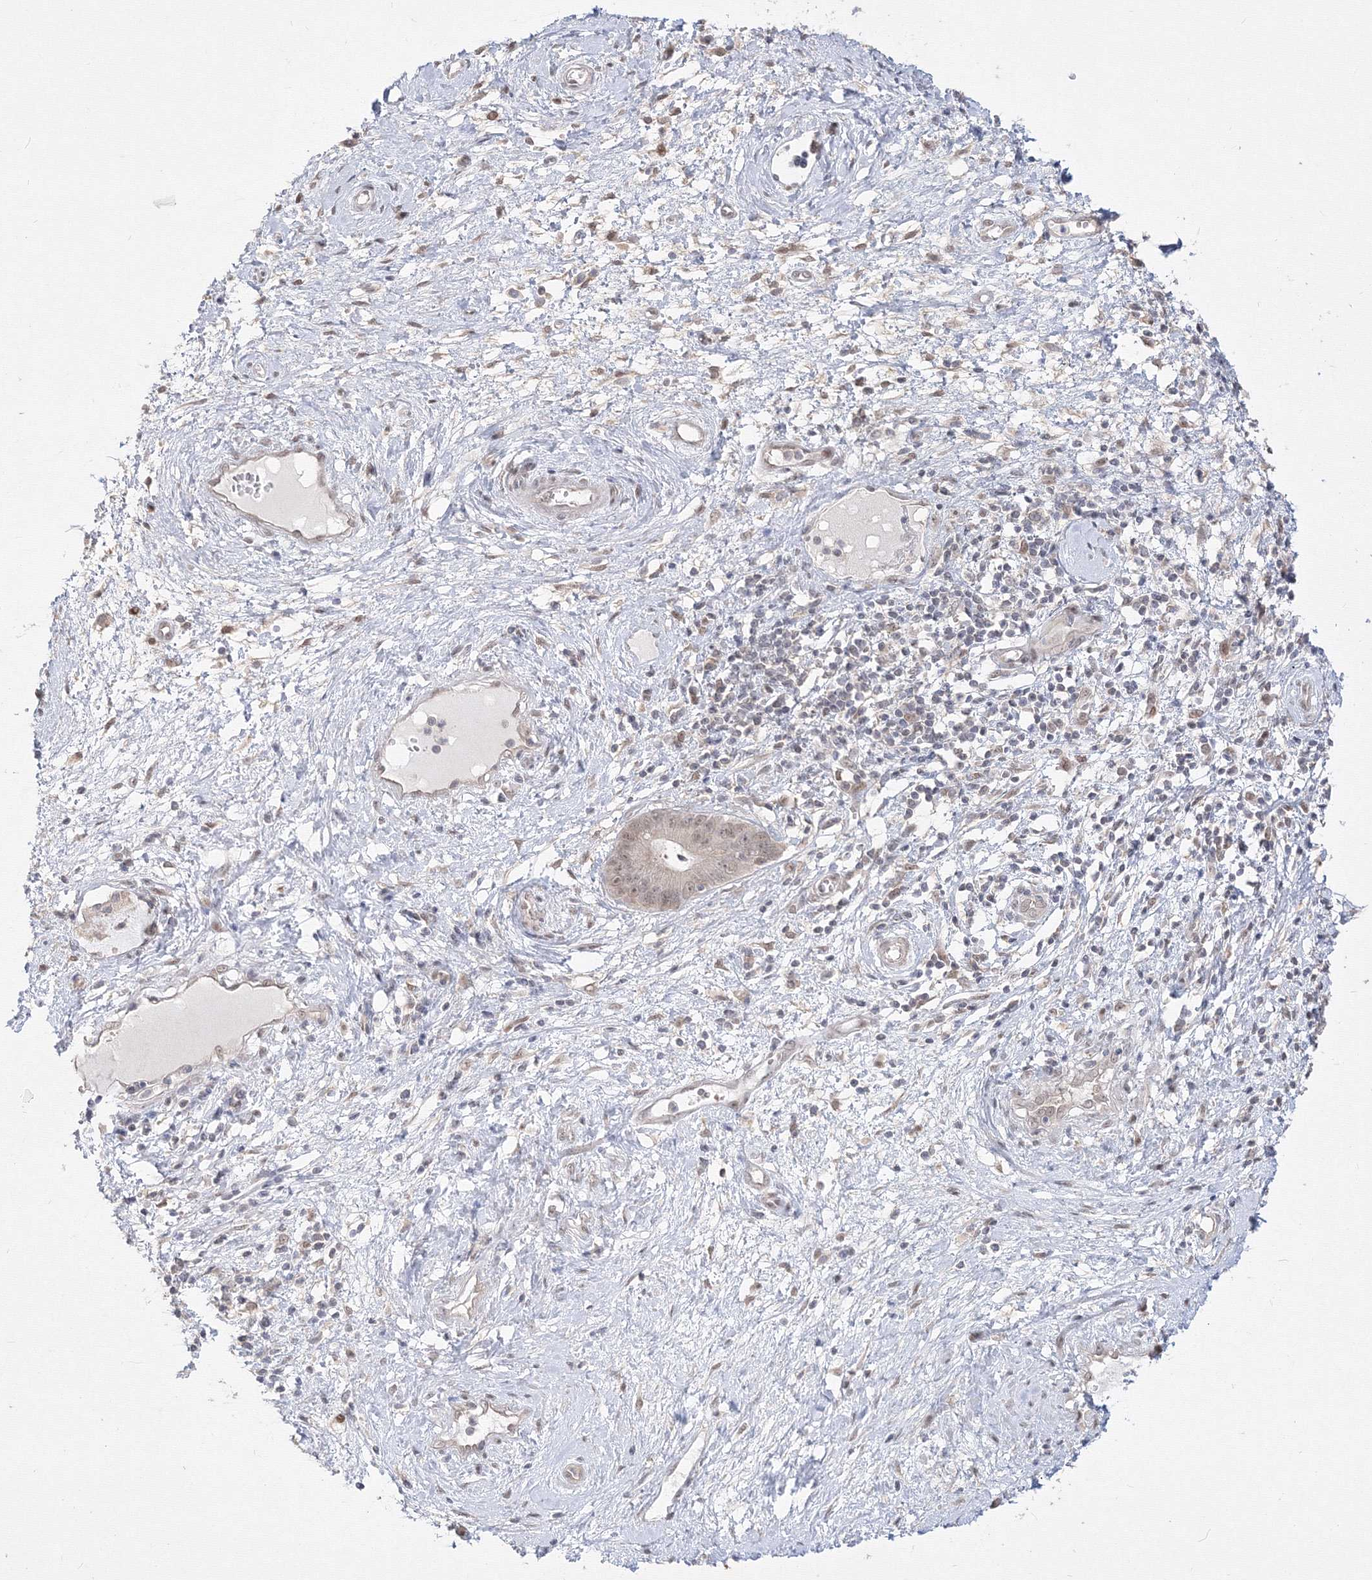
{"staining": {"intensity": "weak", "quantity": "25%-75%", "location": "nuclear"}, "tissue": "cervical cancer", "cell_type": "Tumor cells", "image_type": "cancer", "snomed": [{"axis": "morphology", "description": "Adenocarcinoma, NOS"}, {"axis": "topography", "description": "Cervix"}], "caption": "Protein staining exhibits weak nuclear positivity in approximately 25%-75% of tumor cells in cervical cancer.", "gene": "COPS4", "patient": {"sex": "female", "age": 44}}